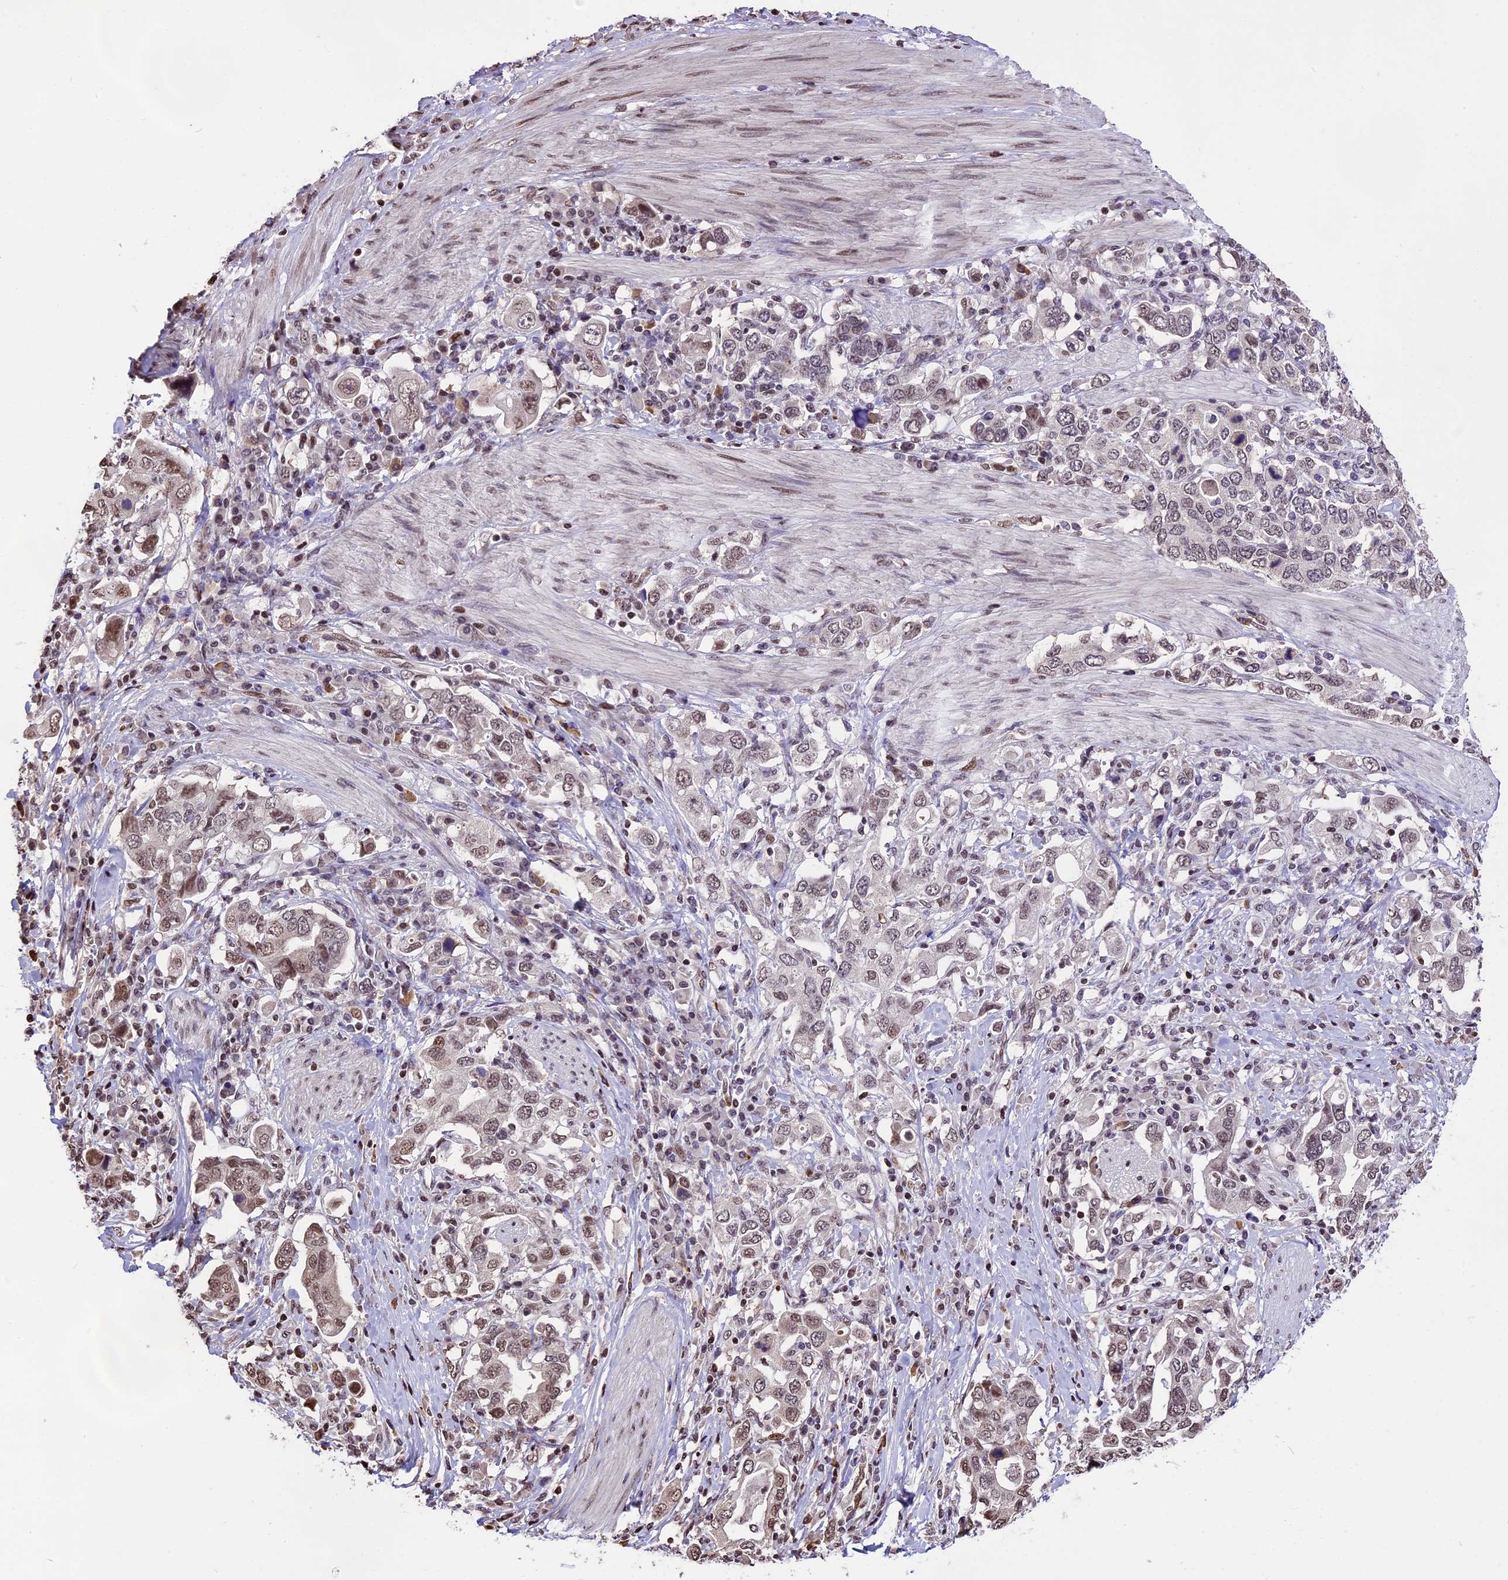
{"staining": {"intensity": "moderate", "quantity": "25%-75%", "location": "nuclear"}, "tissue": "stomach cancer", "cell_type": "Tumor cells", "image_type": "cancer", "snomed": [{"axis": "morphology", "description": "Adenocarcinoma, NOS"}, {"axis": "topography", "description": "Stomach, upper"}, {"axis": "topography", "description": "Stomach"}], "caption": "Stomach adenocarcinoma stained with a brown dye shows moderate nuclear positive staining in about 25%-75% of tumor cells.", "gene": "POLR3E", "patient": {"sex": "male", "age": 62}}